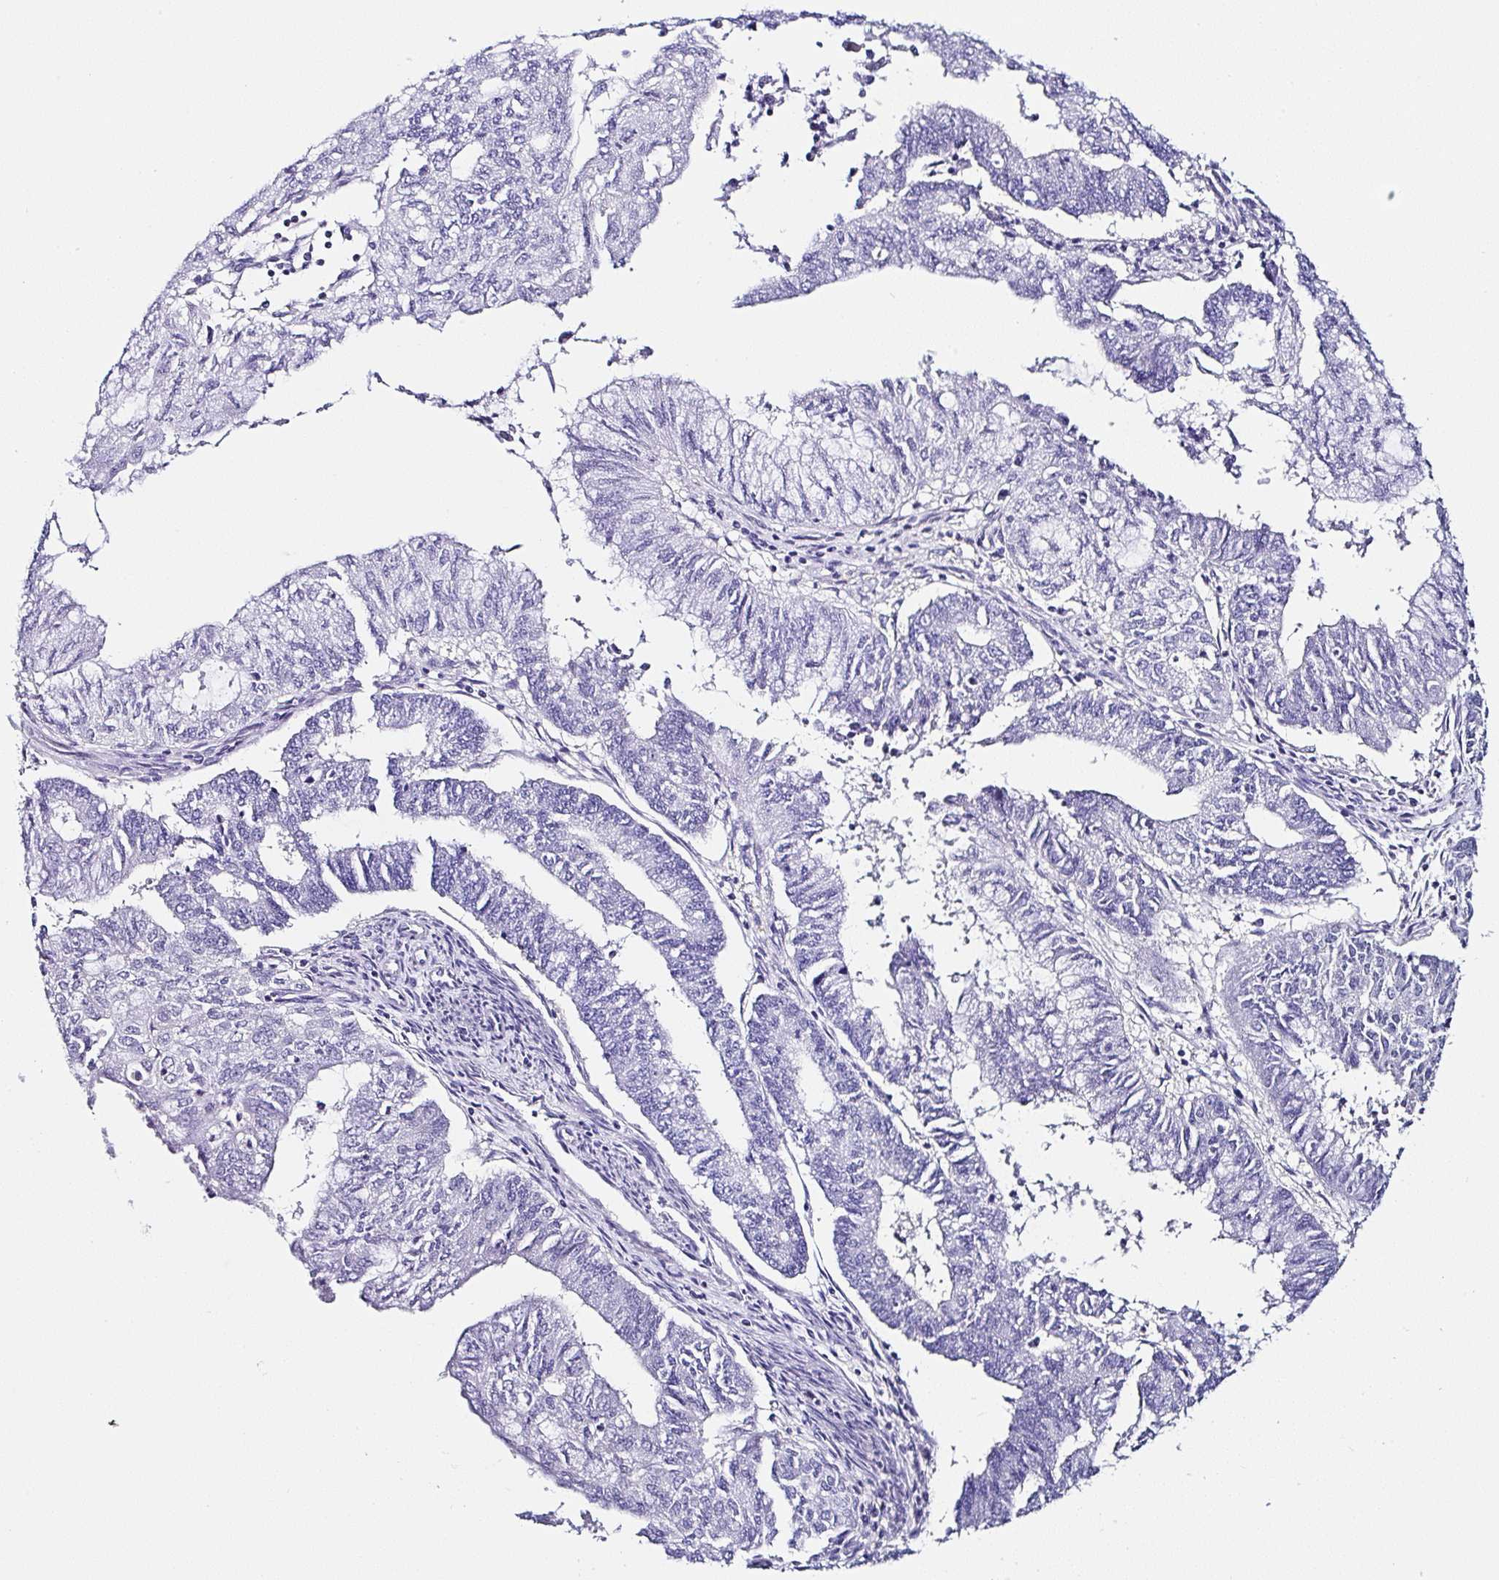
{"staining": {"intensity": "negative", "quantity": "none", "location": "none"}, "tissue": "endometrial cancer", "cell_type": "Tumor cells", "image_type": "cancer", "snomed": [{"axis": "morphology", "description": "Adenocarcinoma, NOS"}, {"axis": "topography", "description": "Endometrium"}], "caption": "Tumor cells show no significant protein positivity in adenocarcinoma (endometrial).", "gene": "UGT3A1", "patient": {"sex": "female", "age": 61}}